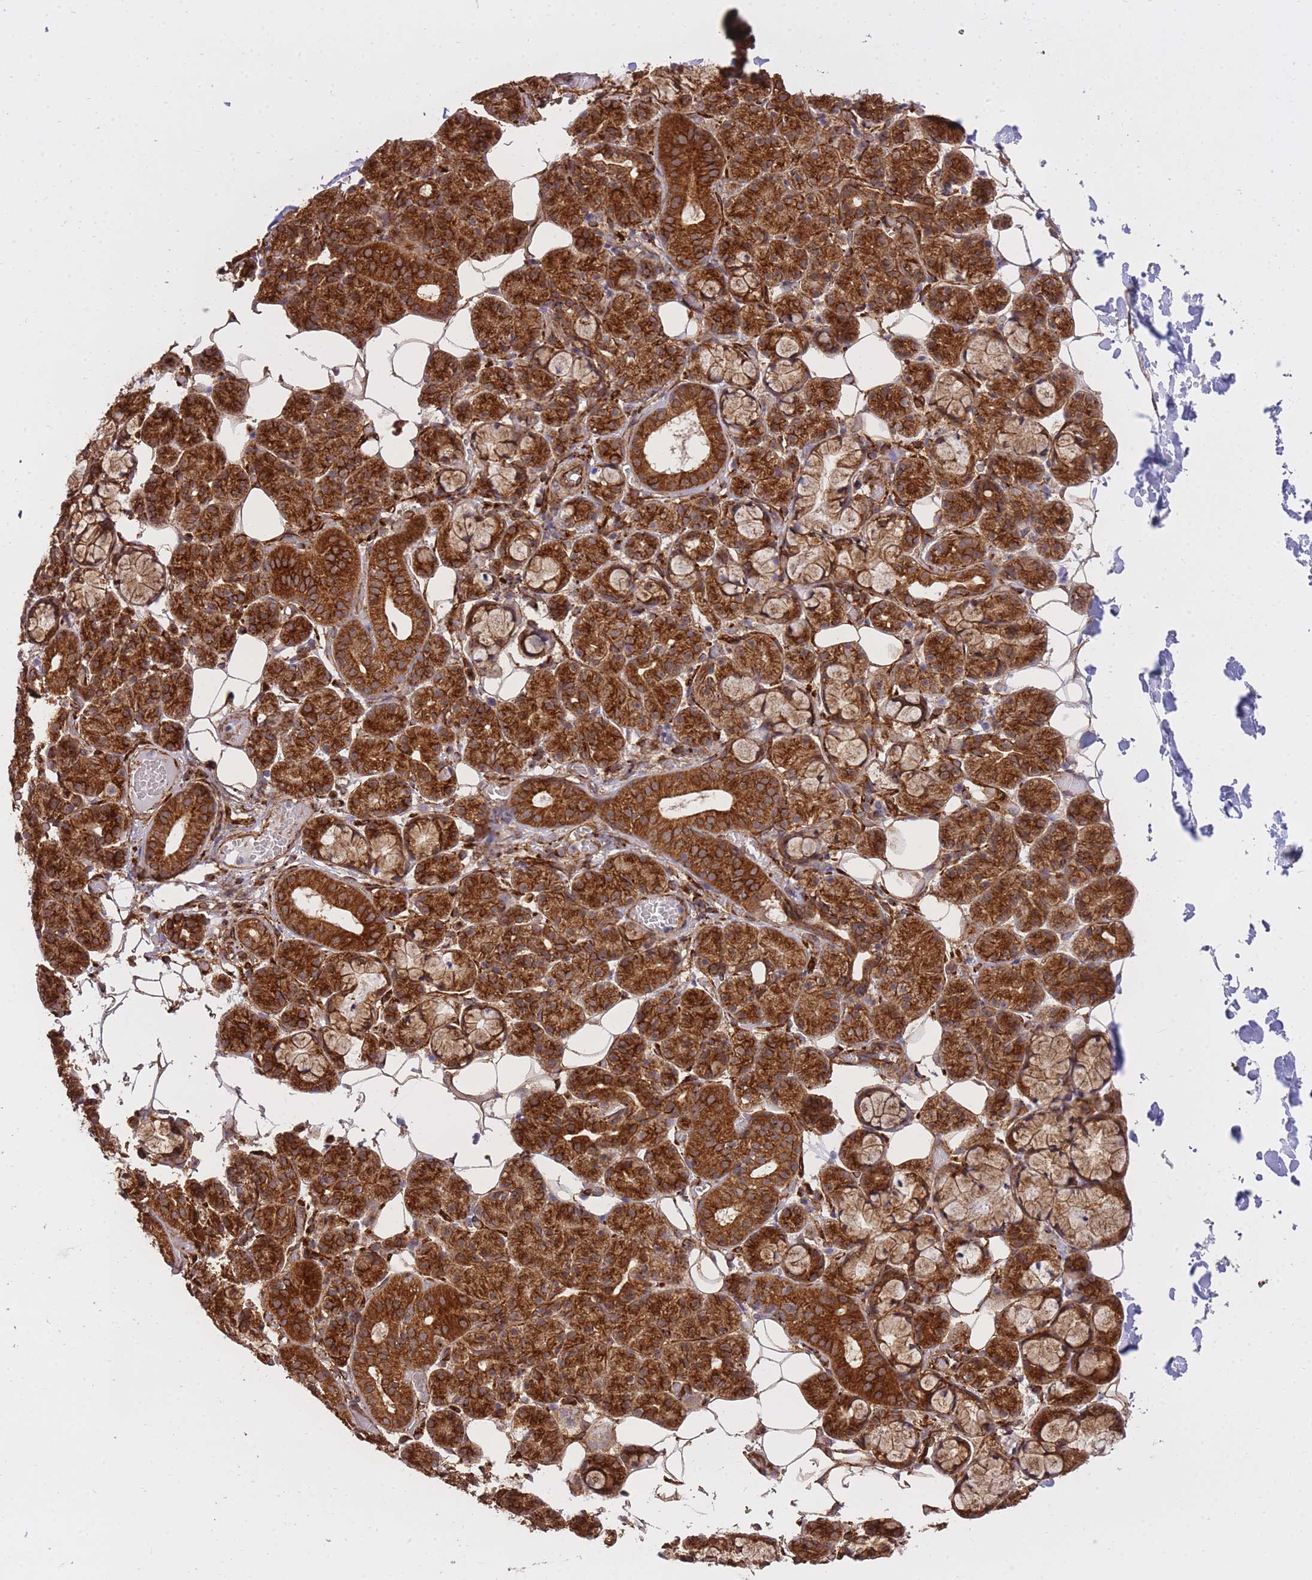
{"staining": {"intensity": "strong", "quantity": "25%-75%", "location": "cytoplasmic/membranous"}, "tissue": "salivary gland", "cell_type": "Glandular cells", "image_type": "normal", "snomed": [{"axis": "morphology", "description": "Normal tissue, NOS"}, {"axis": "topography", "description": "Salivary gland"}], "caption": "Glandular cells display high levels of strong cytoplasmic/membranous positivity in approximately 25%-75% of cells in unremarkable human salivary gland.", "gene": "EXOSC8", "patient": {"sex": "male", "age": 63}}